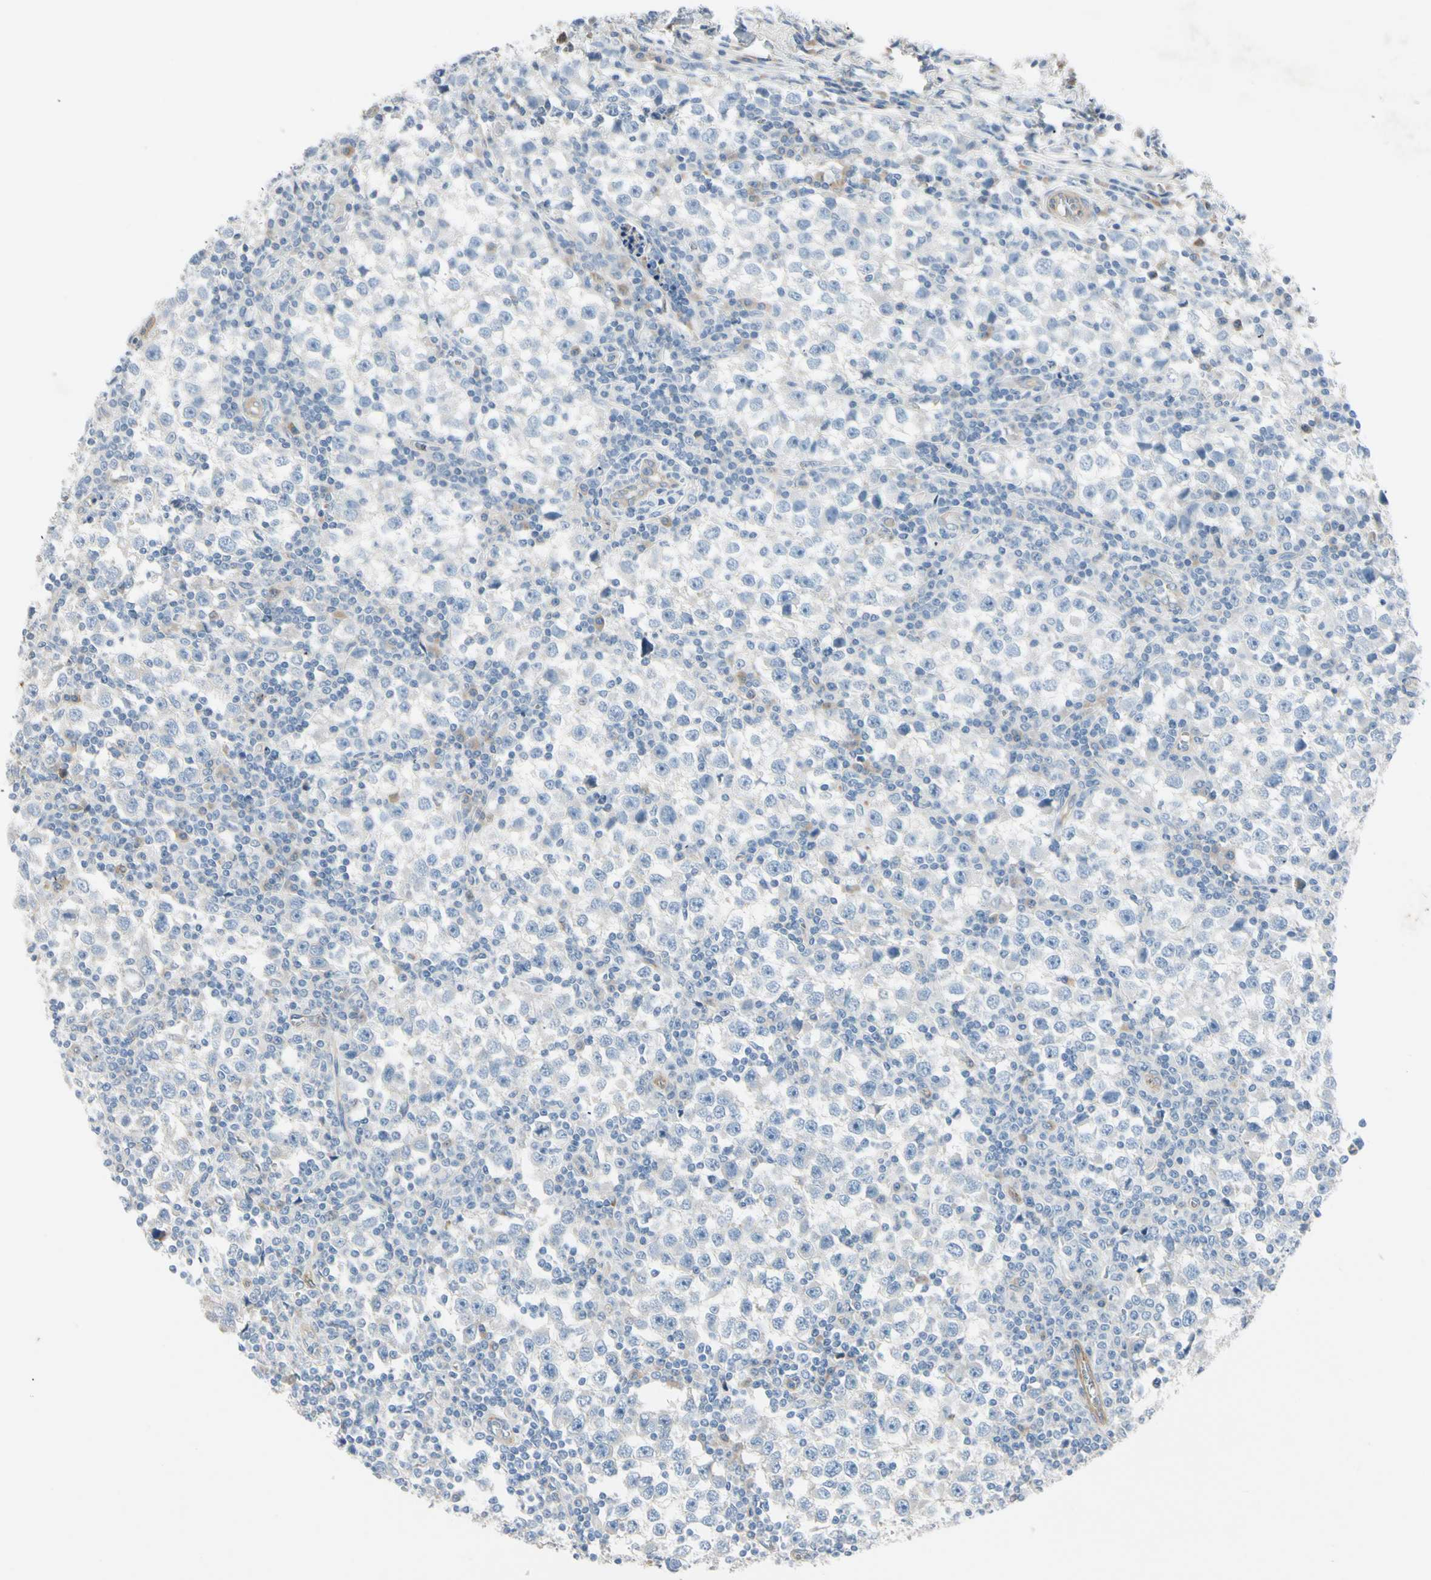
{"staining": {"intensity": "negative", "quantity": "none", "location": "none"}, "tissue": "testis cancer", "cell_type": "Tumor cells", "image_type": "cancer", "snomed": [{"axis": "morphology", "description": "Seminoma, NOS"}, {"axis": "topography", "description": "Testis"}], "caption": "Immunohistochemistry histopathology image of neoplastic tissue: testis seminoma stained with DAB reveals no significant protein staining in tumor cells. (DAB immunohistochemistry (IHC) visualized using brightfield microscopy, high magnification).", "gene": "ITGA3", "patient": {"sex": "male", "age": 65}}